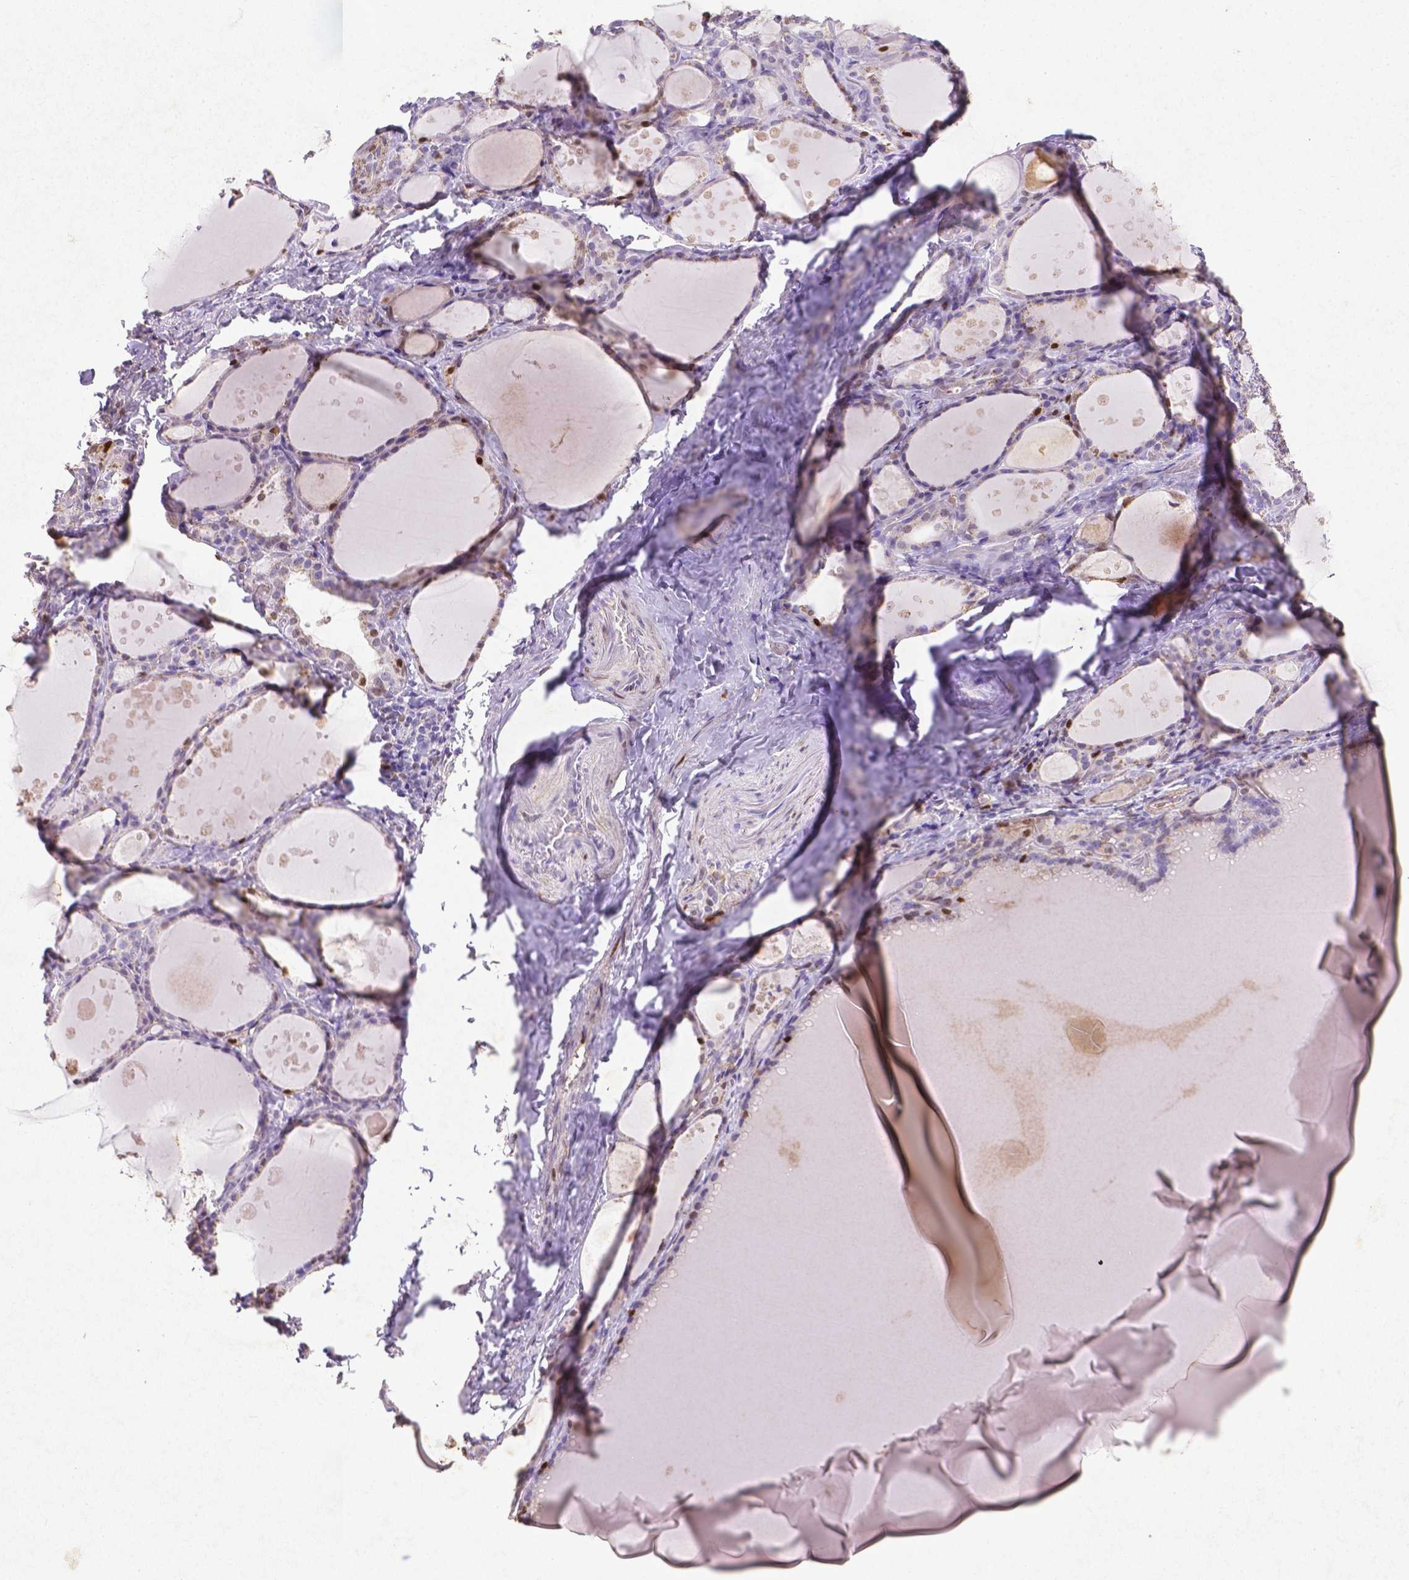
{"staining": {"intensity": "strong", "quantity": "<25%", "location": "nuclear"}, "tissue": "thyroid gland", "cell_type": "Glandular cells", "image_type": "normal", "snomed": [{"axis": "morphology", "description": "Normal tissue, NOS"}, {"axis": "topography", "description": "Thyroid gland"}], "caption": "Glandular cells demonstrate medium levels of strong nuclear expression in about <25% of cells in normal human thyroid gland.", "gene": "CDKN1A", "patient": {"sex": "male", "age": 68}}